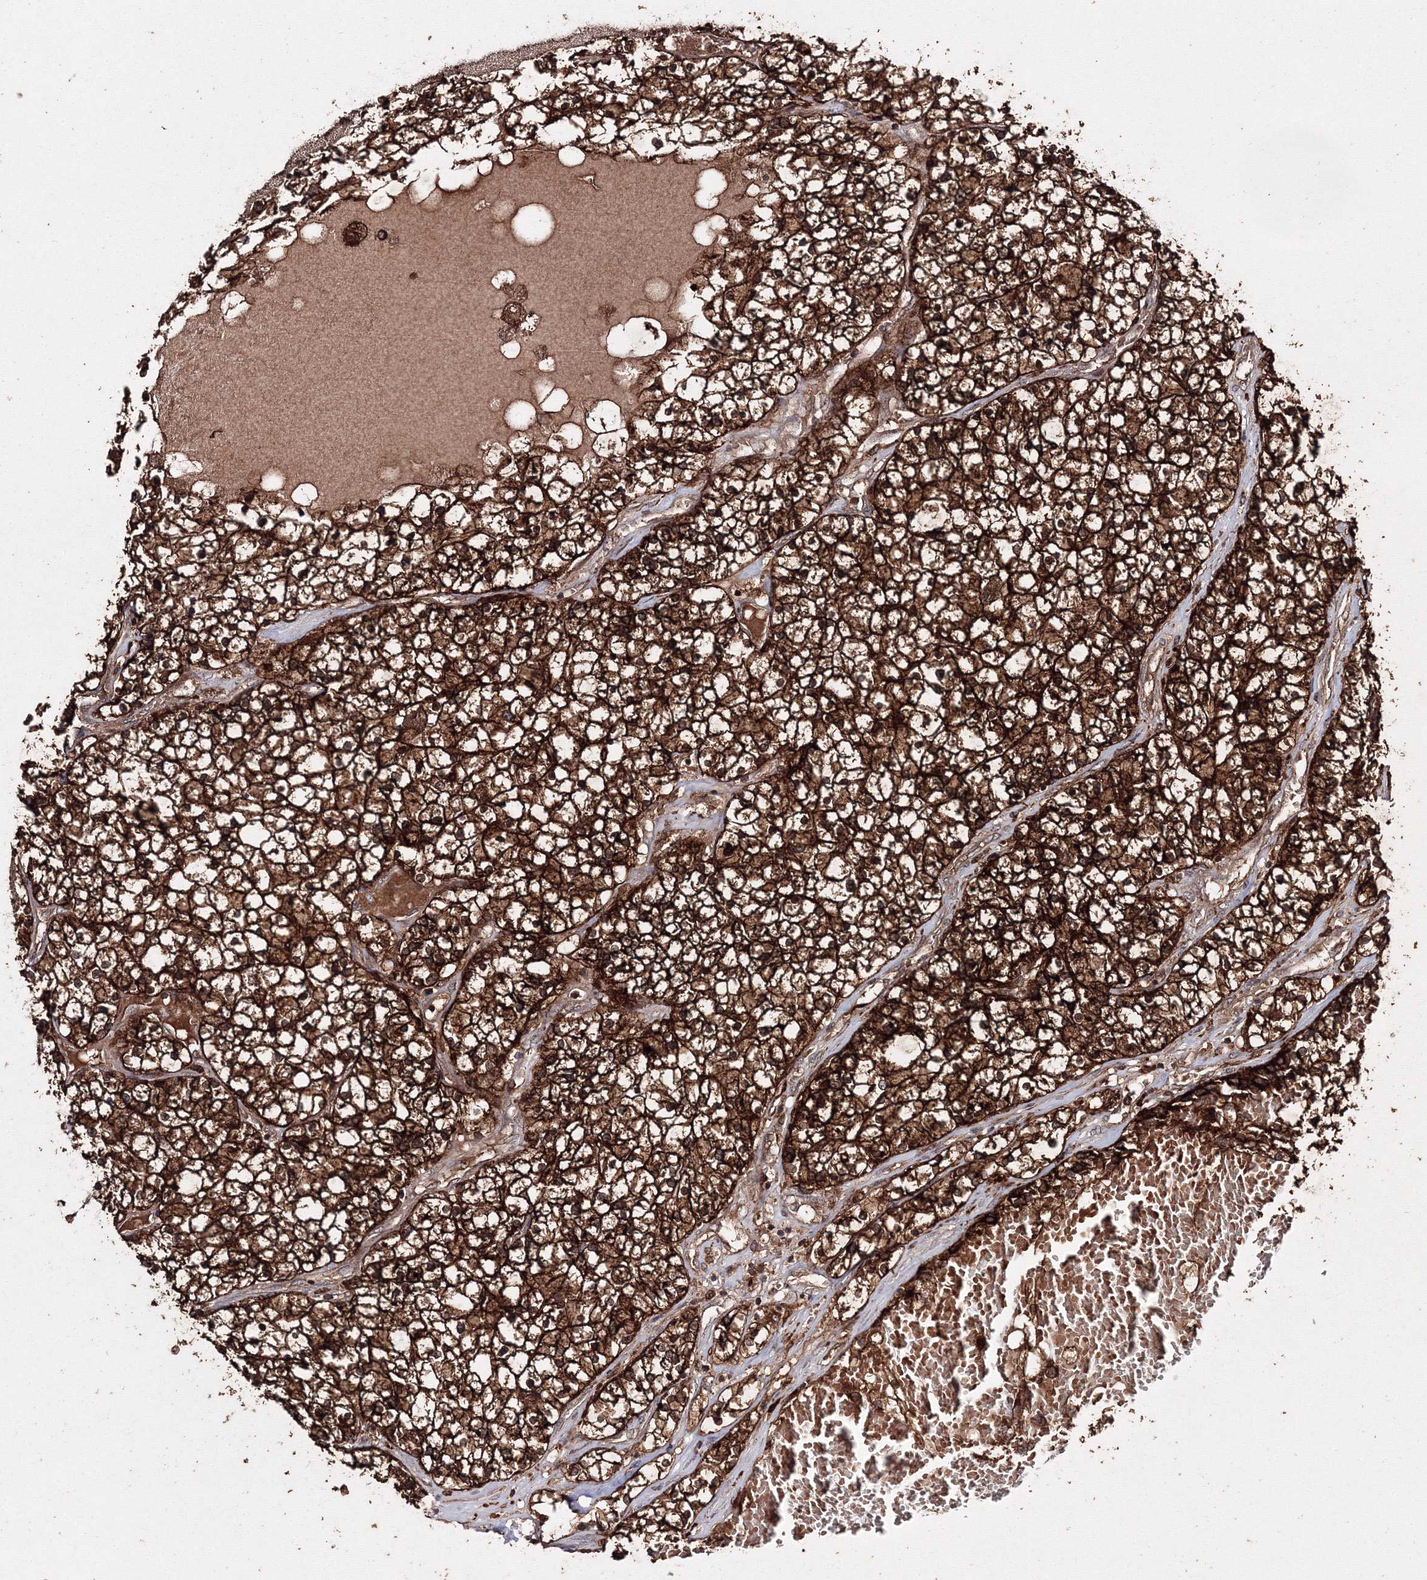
{"staining": {"intensity": "strong", "quantity": ">75%", "location": "cytoplasmic/membranous"}, "tissue": "renal cancer", "cell_type": "Tumor cells", "image_type": "cancer", "snomed": [{"axis": "morphology", "description": "Normal tissue, NOS"}, {"axis": "morphology", "description": "Adenocarcinoma, NOS"}, {"axis": "topography", "description": "Kidney"}], "caption": "Immunohistochemistry (IHC) micrograph of neoplastic tissue: renal adenocarcinoma stained using immunohistochemistry (IHC) reveals high levels of strong protein expression localized specifically in the cytoplasmic/membranous of tumor cells, appearing as a cytoplasmic/membranous brown color.", "gene": "DDO", "patient": {"sex": "male", "age": 68}}